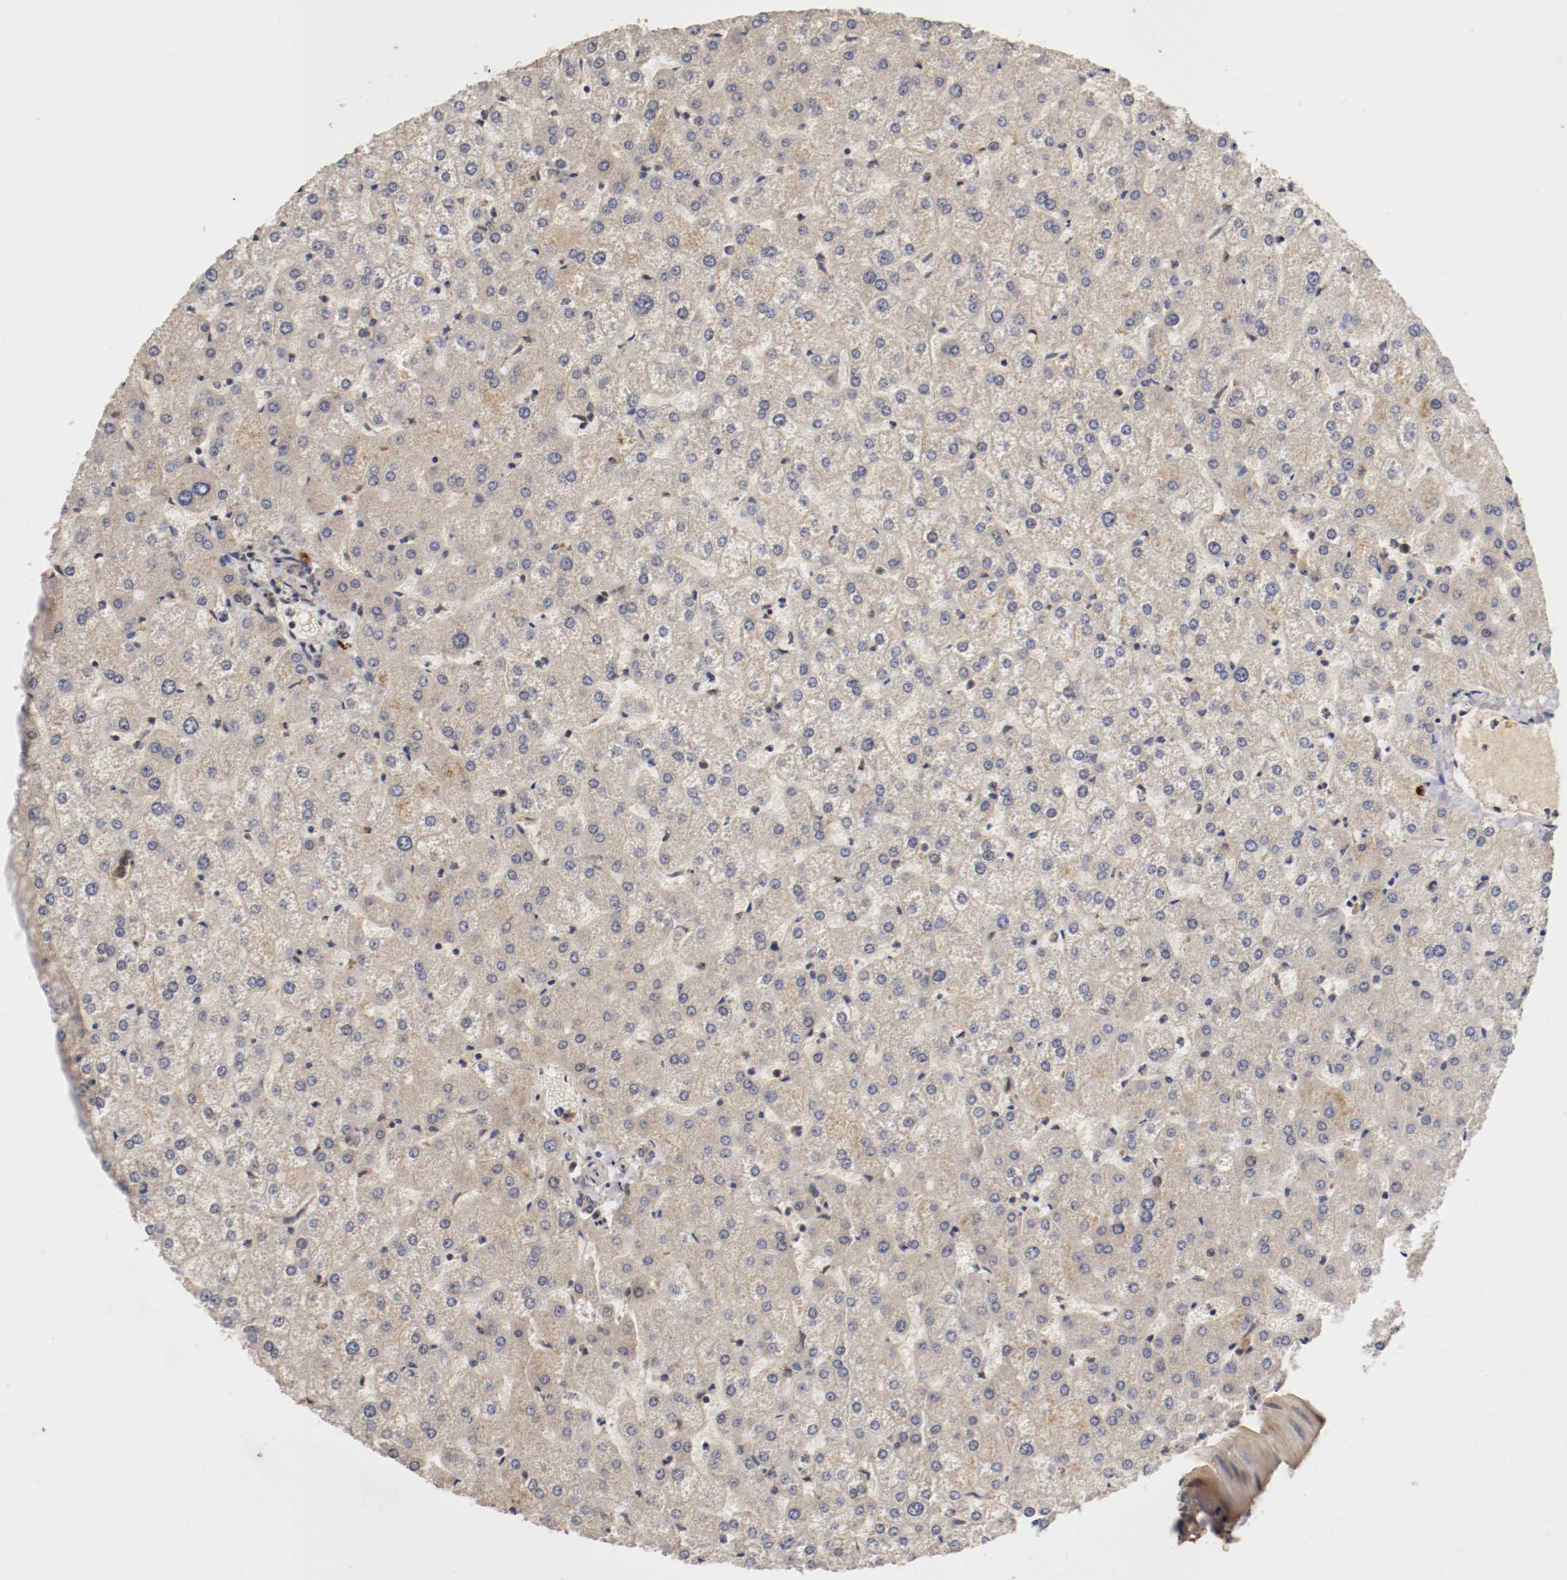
{"staining": {"intensity": "weak", "quantity": "25%-75%", "location": "cytoplasmic/membranous"}, "tissue": "liver", "cell_type": "Cholangiocytes", "image_type": "normal", "snomed": [{"axis": "morphology", "description": "Normal tissue, NOS"}, {"axis": "topography", "description": "Liver"}], "caption": "Immunohistochemistry (IHC) (DAB (3,3'-diaminobenzidine)) staining of benign liver shows weak cytoplasmic/membranous protein positivity in approximately 25%-75% of cholangiocytes. (Stains: DAB (3,3'-diaminobenzidine) in brown, nuclei in blue, Microscopy: brightfield microscopy at high magnification).", "gene": "DNMT3B", "patient": {"sex": "female", "age": 32}}